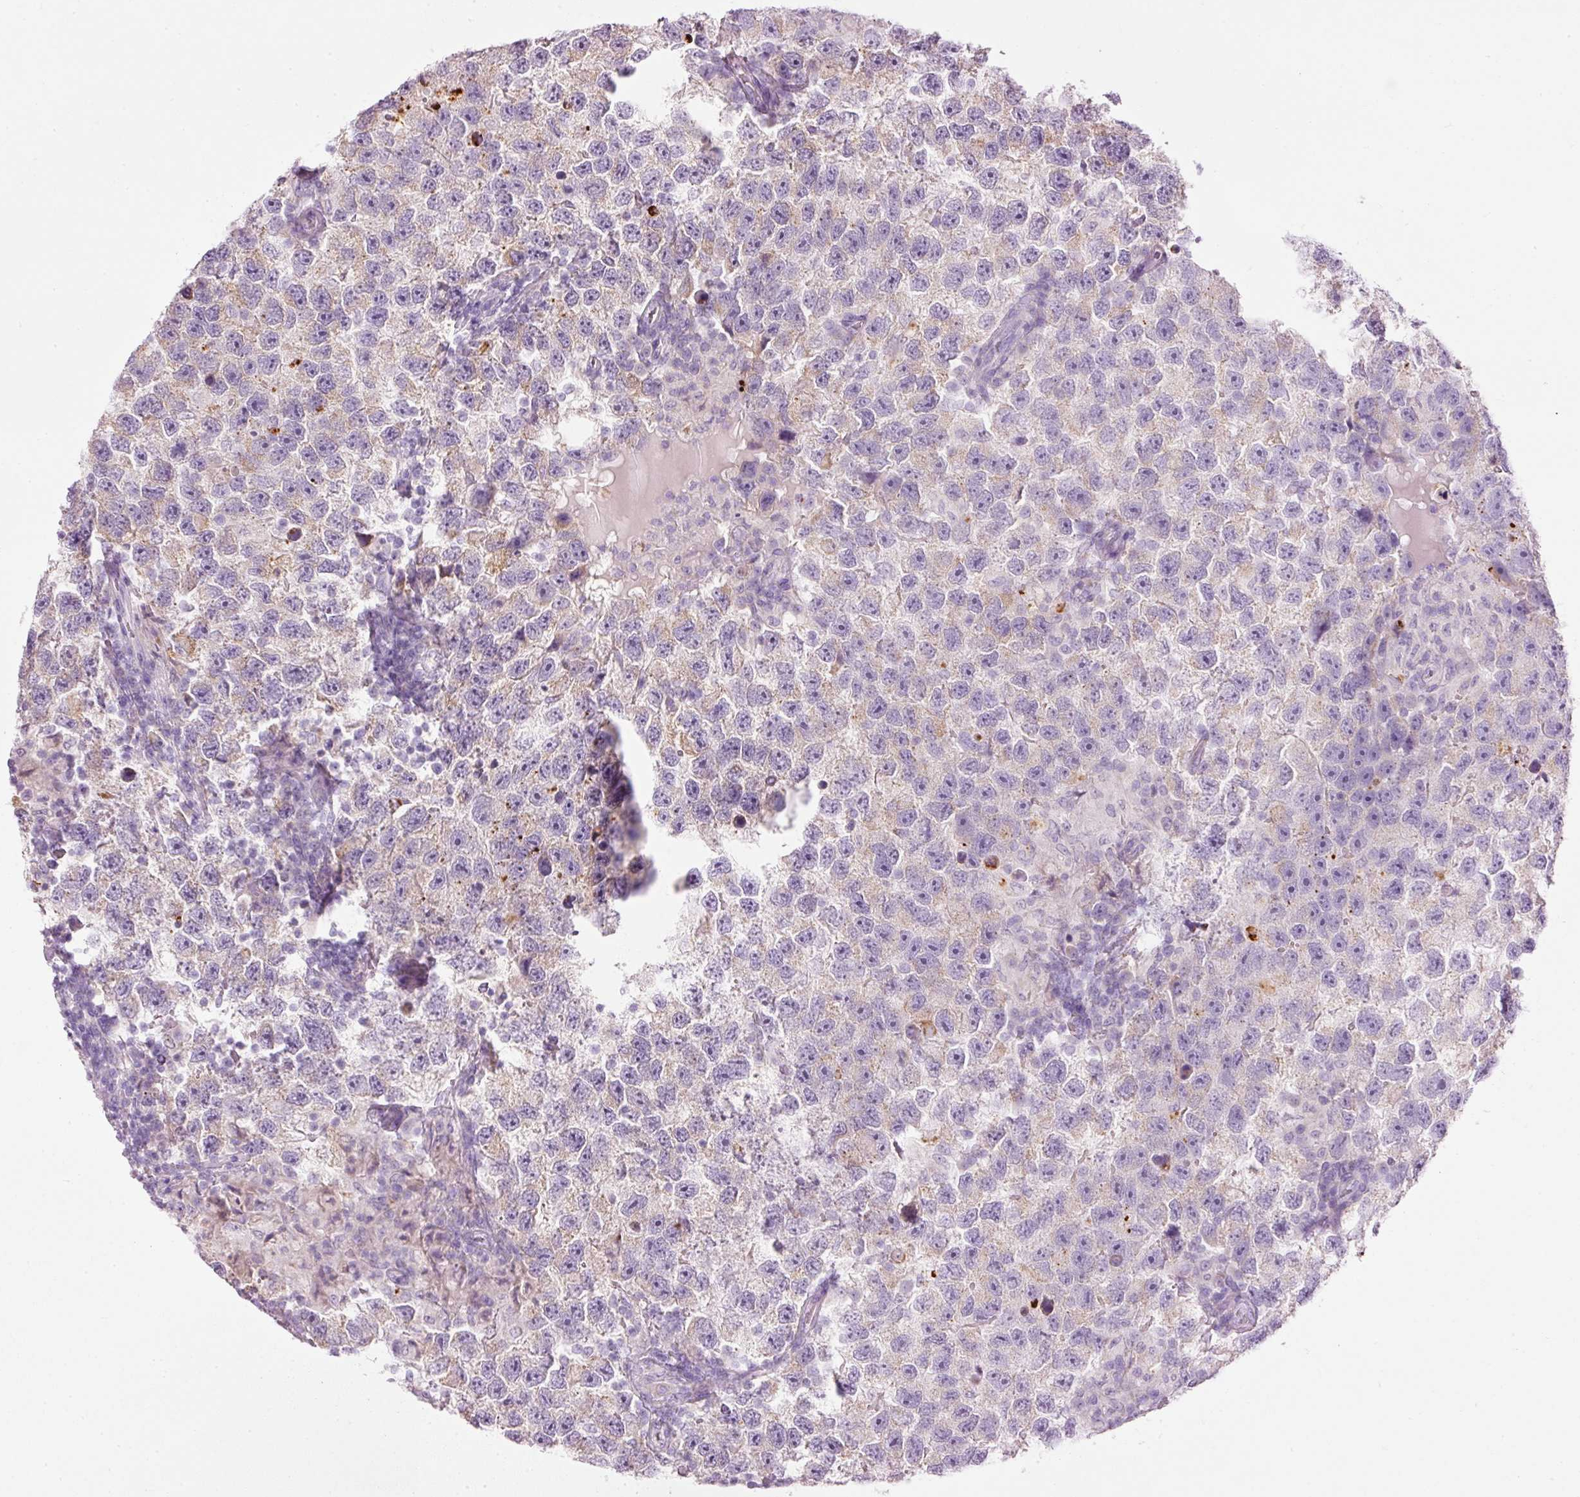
{"staining": {"intensity": "weak", "quantity": "<25%", "location": "cytoplasmic/membranous"}, "tissue": "testis cancer", "cell_type": "Tumor cells", "image_type": "cancer", "snomed": [{"axis": "morphology", "description": "Seminoma, NOS"}, {"axis": "topography", "description": "Testis"}], "caption": "IHC of testis seminoma exhibits no expression in tumor cells.", "gene": "CARD16", "patient": {"sex": "male", "age": 26}}